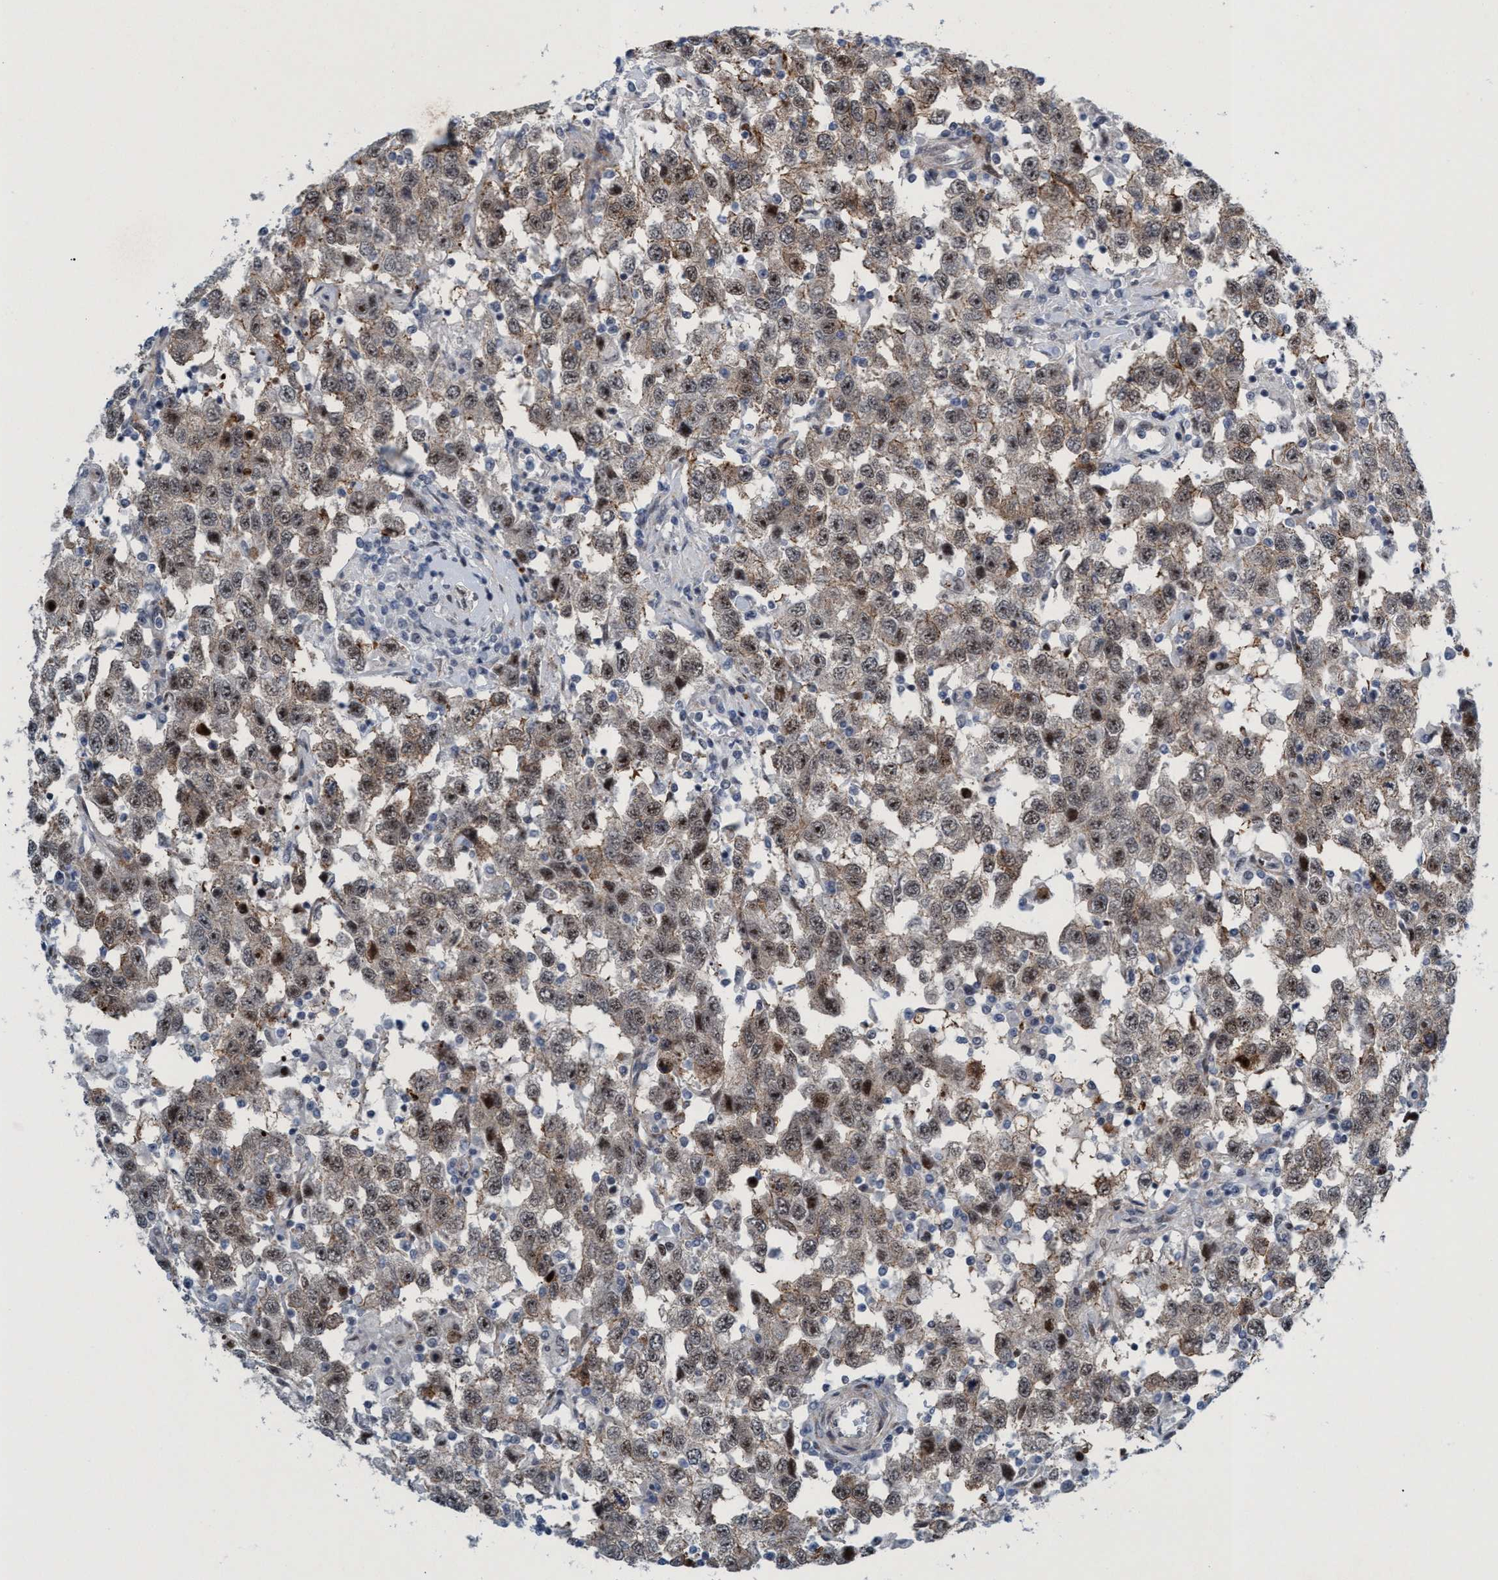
{"staining": {"intensity": "weak", "quantity": ">75%", "location": "nuclear"}, "tissue": "testis cancer", "cell_type": "Tumor cells", "image_type": "cancer", "snomed": [{"axis": "morphology", "description": "Seminoma, NOS"}, {"axis": "topography", "description": "Testis"}], "caption": "The micrograph reveals a brown stain indicating the presence of a protein in the nuclear of tumor cells in testis cancer. (IHC, brightfield microscopy, high magnification).", "gene": "CWC27", "patient": {"sex": "male", "age": 41}}